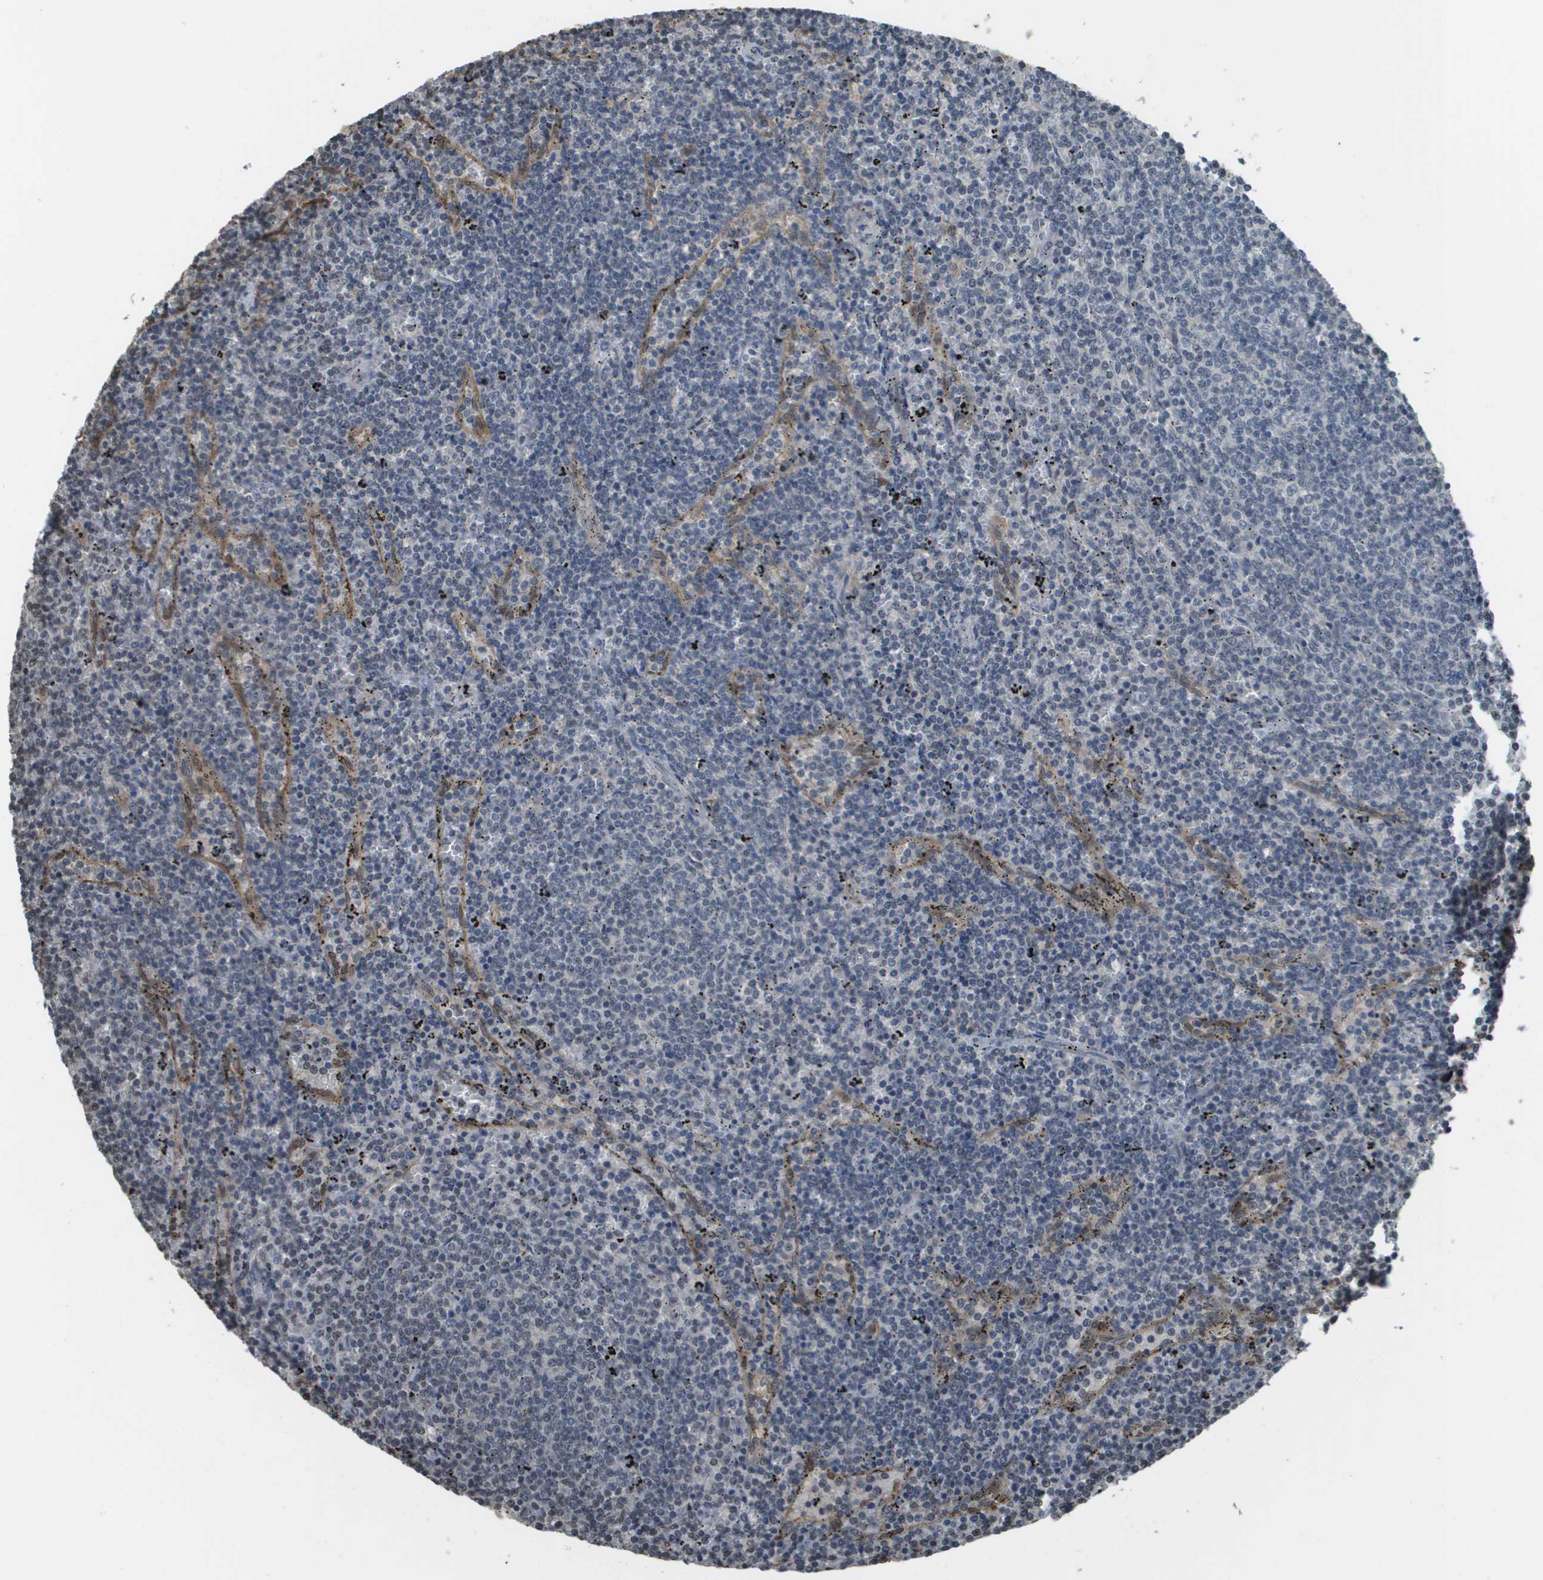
{"staining": {"intensity": "negative", "quantity": "none", "location": "none"}, "tissue": "lymphoma", "cell_type": "Tumor cells", "image_type": "cancer", "snomed": [{"axis": "morphology", "description": "Malignant lymphoma, non-Hodgkin's type, Low grade"}, {"axis": "topography", "description": "Spleen"}], "caption": "Histopathology image shows no significant protein expression in tumor cells of lymphoma.", "gene": "NDRG2", "patient": {"sex": "female", "age": 50}}